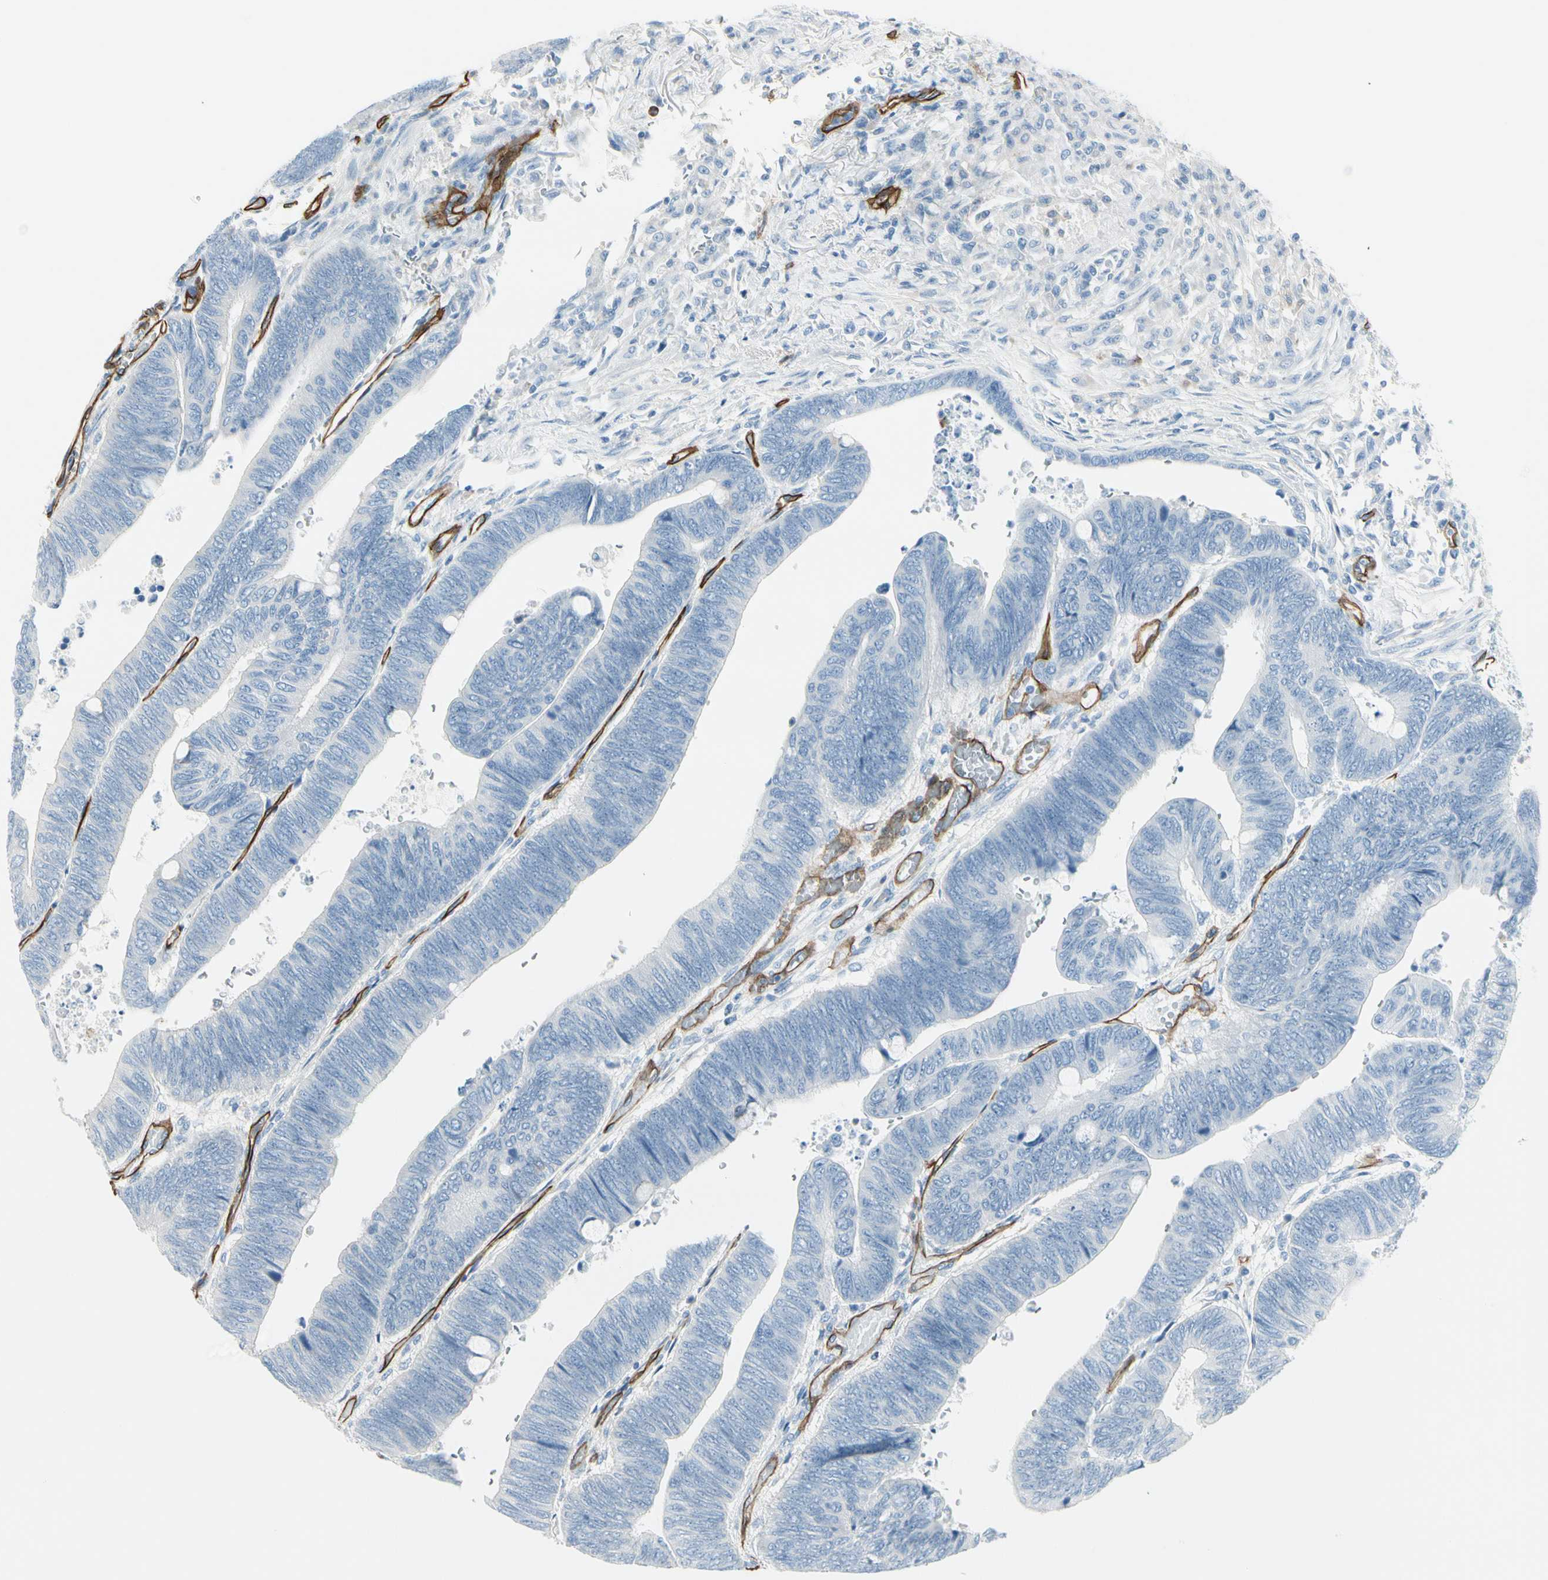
{"staining": {"intensity": "negative", "quantity": "none", "location": "none"}, "tissue": "colorectal cancer", "cell_type": "Tumor cells", "image_type": "cancer", "snomed": [{"axis": "morphology", "description": "Normal tissue, NOS"}, {"axis": "morphology", "description": "Adenocarcinoma, NOS"}, {"axis": "topography", "description": "Rectum"}, {"axis": "topography", "description": "Peripheral nerve tissue"}], "caption": "Immunohistochemical staining of human colorectal cancer (adenocarcinoma) demonstrates no significant expression in tumor cells.", "gene": "CD93", "patient": {"sex": "male", "age": 92}}